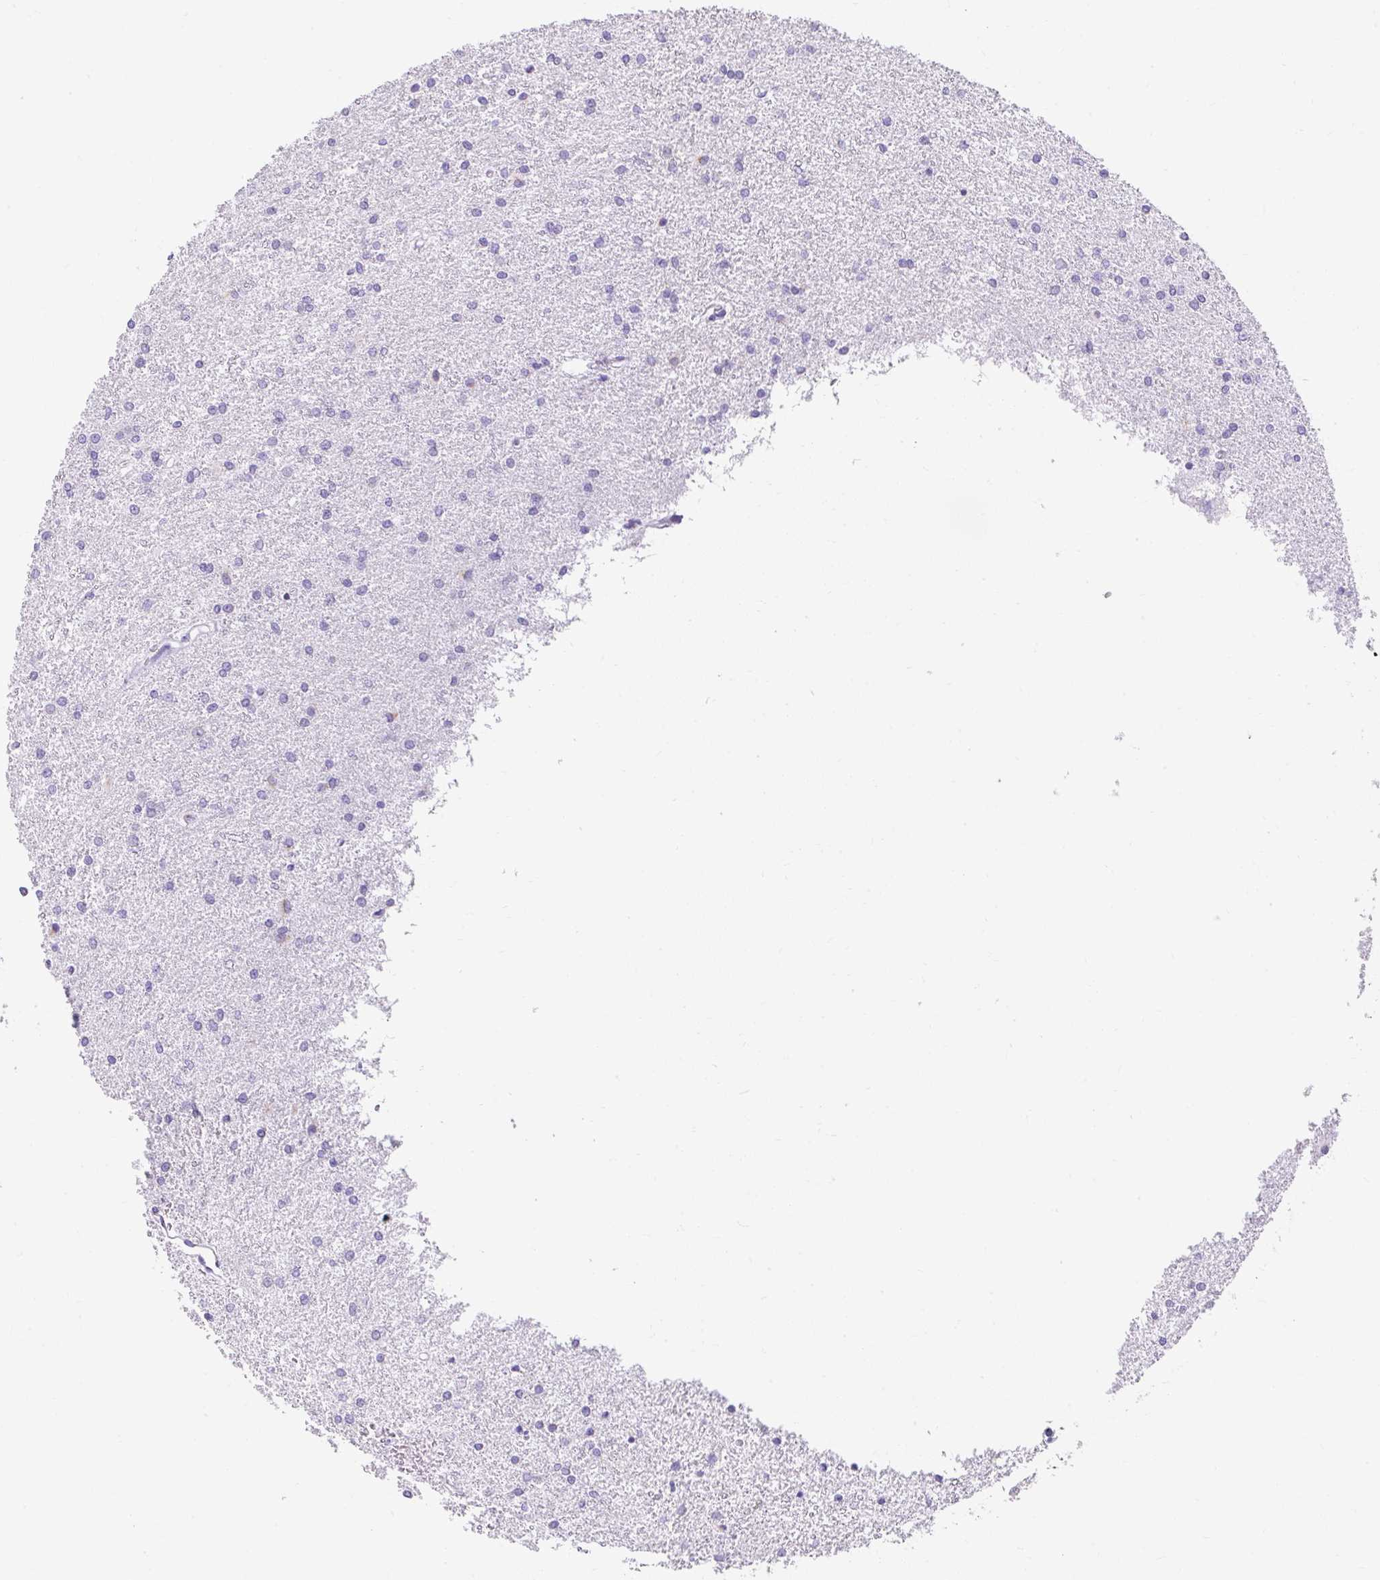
{"staining": {"intensity": "negative", "quantity": "none", "location": "none"}, "tissue": "glioma", "cell_type": "Tumor cells", "image_type": "cancer", "snomed": [{"axis": "morphology", "description": "Glioma, malignant, High grade"}, {"axis": "topography", "description": "Brain"}], "caption": "An immunohistochemistry photomicrograph of high-grade glioma (malignant) is shown. There is no staining in tumor cells of high-grade glioma (malignant).", "gene": "GOLGA8A", "patient": {"sex": "female", "age": 50}}